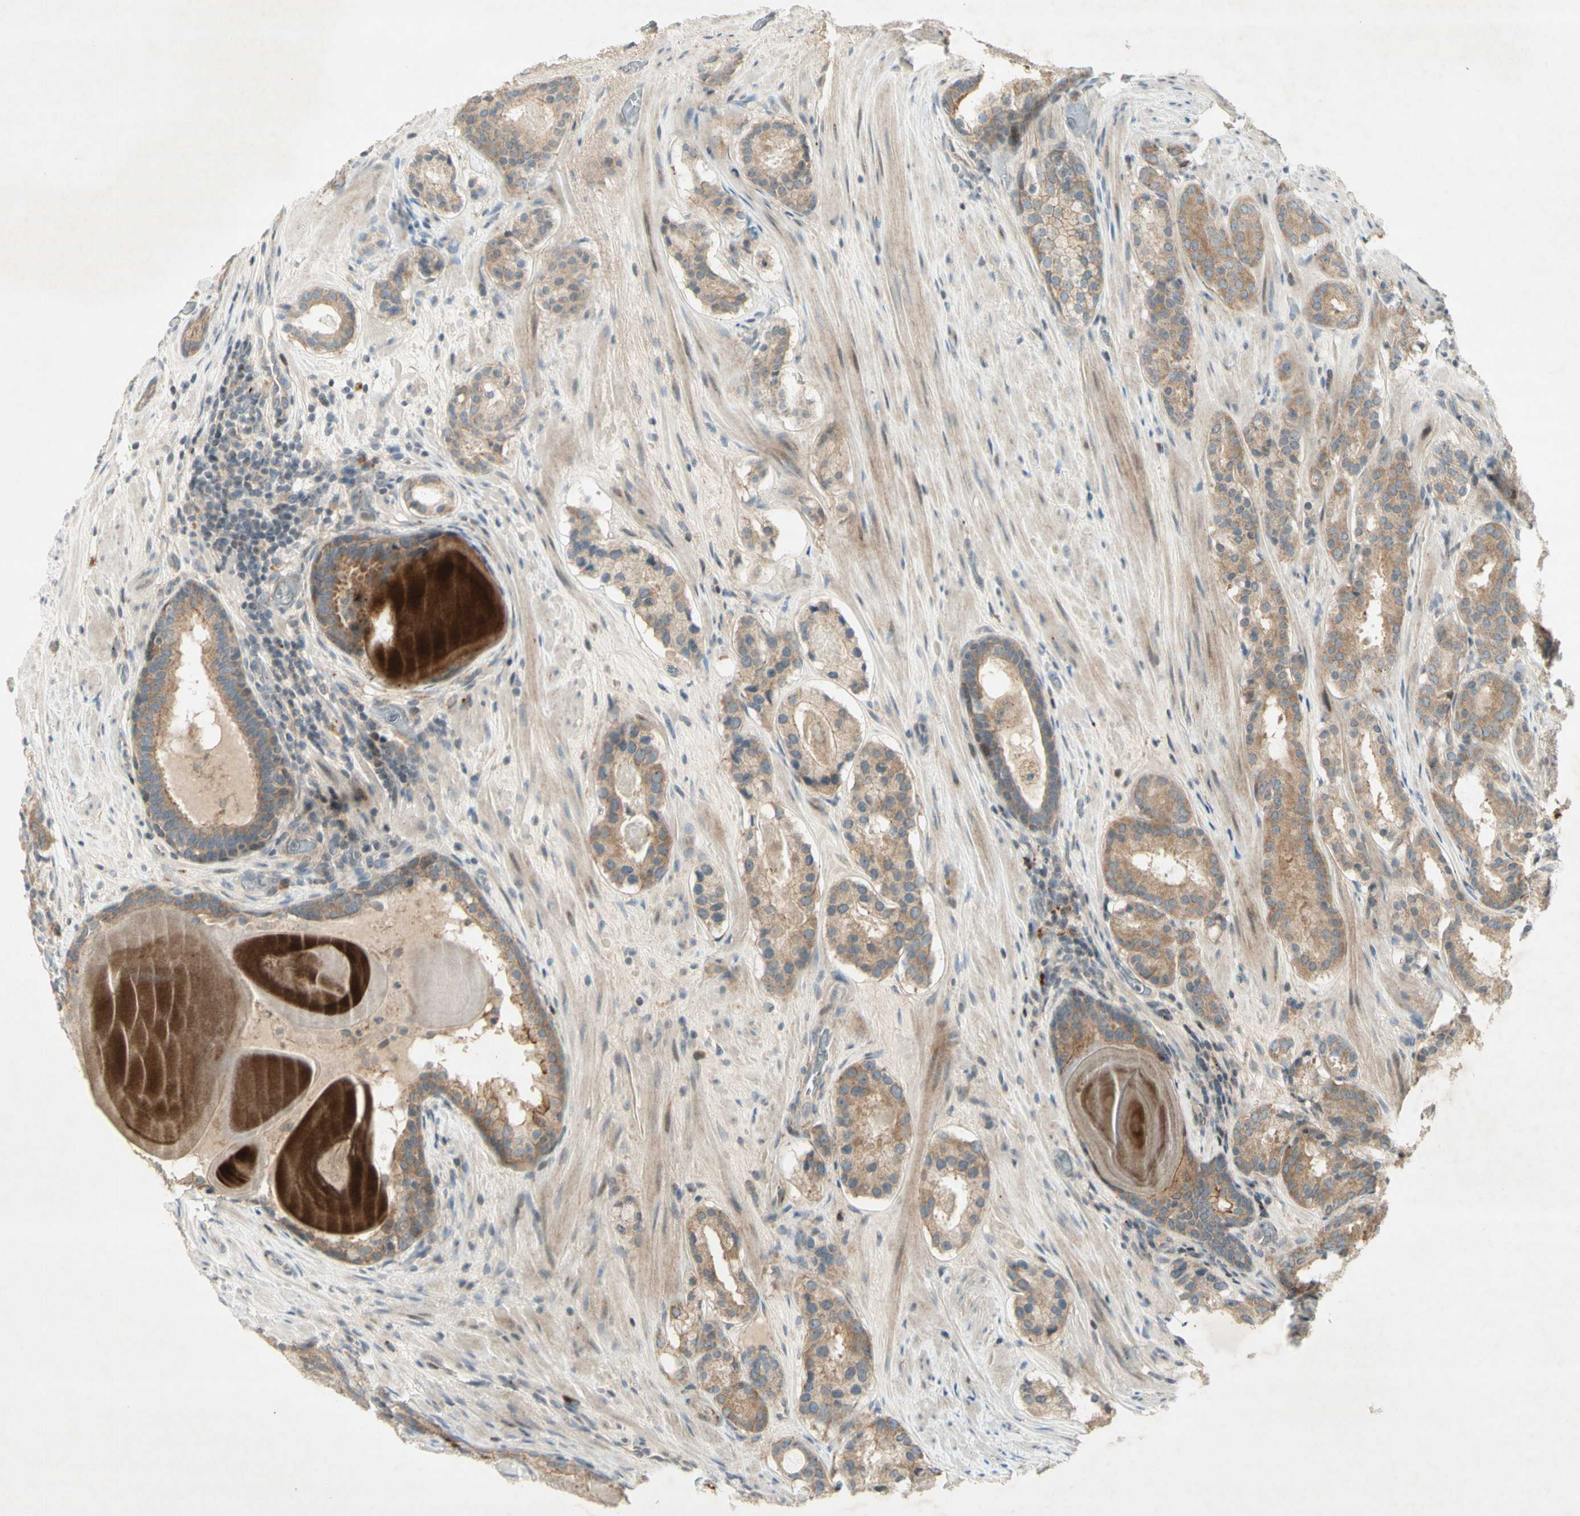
{"staining": {"intensity": "moderate", "quantity": "25%-75%", "location": "cytoplasmic/membranous"}, "tissue": "prostate cancer", "cell_type": "Tumor cells", "image_type": "cancer", "snomed": [{"axis": "morphology", "description": "Adenocarcinoma, Low grade"}, {"axis": "topography", "description": "Prostate"}], "caption": "This image demonstrates prostate cancer stained with immunohistochemistry (IHC) to label a protein in brown. The cytoplasmic/membranous of tumor cells show moderate positivity for the protein. Nuclei are counter-stained blue.", "gene": "ETF1", "patient": {"sex": "male", "age": 69}}